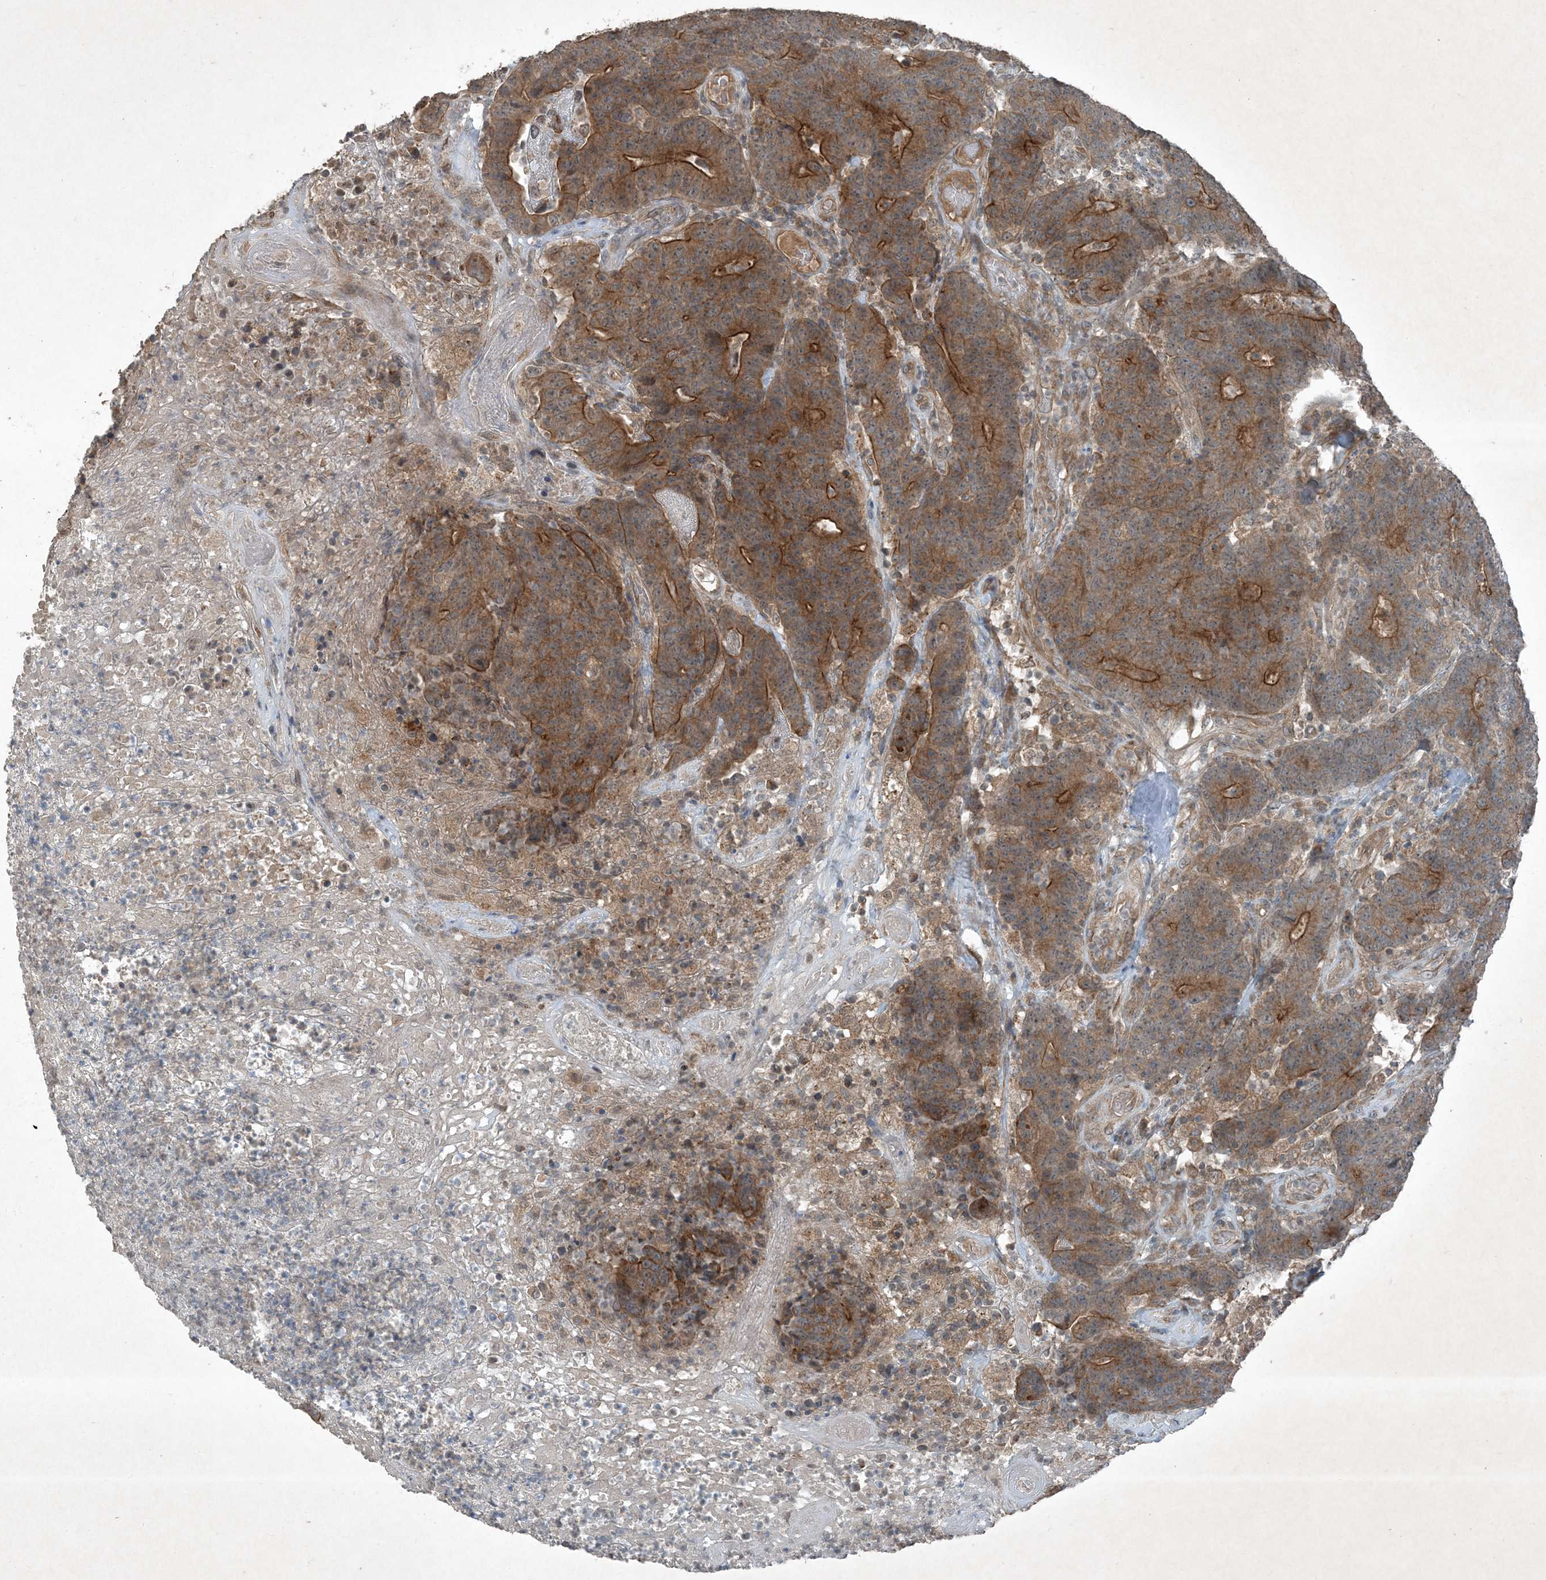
{"staining": {"intensity": "strong", "quantity": "25%-75%", "location": "cytoplasmic/membranous"}, "tissue": "colorectal cancer", "cell_type": "Tumor cells", "image_type": "cancer", "snomed": [{"axis": "morphology", "description": "Normal tissue, NOS"}, {"axis": "morphology", "description": "Adenocarcinoma, NOS"}, {"axis": "topography", "description": "Colon"}], "caption": "This photomicrograph exhibits adenocarcinoma (colorectal) stained with immunohistochemistry (IHC) to label a protein in brown. The cytoplasmic/membranous of tumor cells show strong positivity for the protein. Nuclei are counter-stained blue.", "gene": "MDN1", "patient": {"sex": "female", "age": 75}}